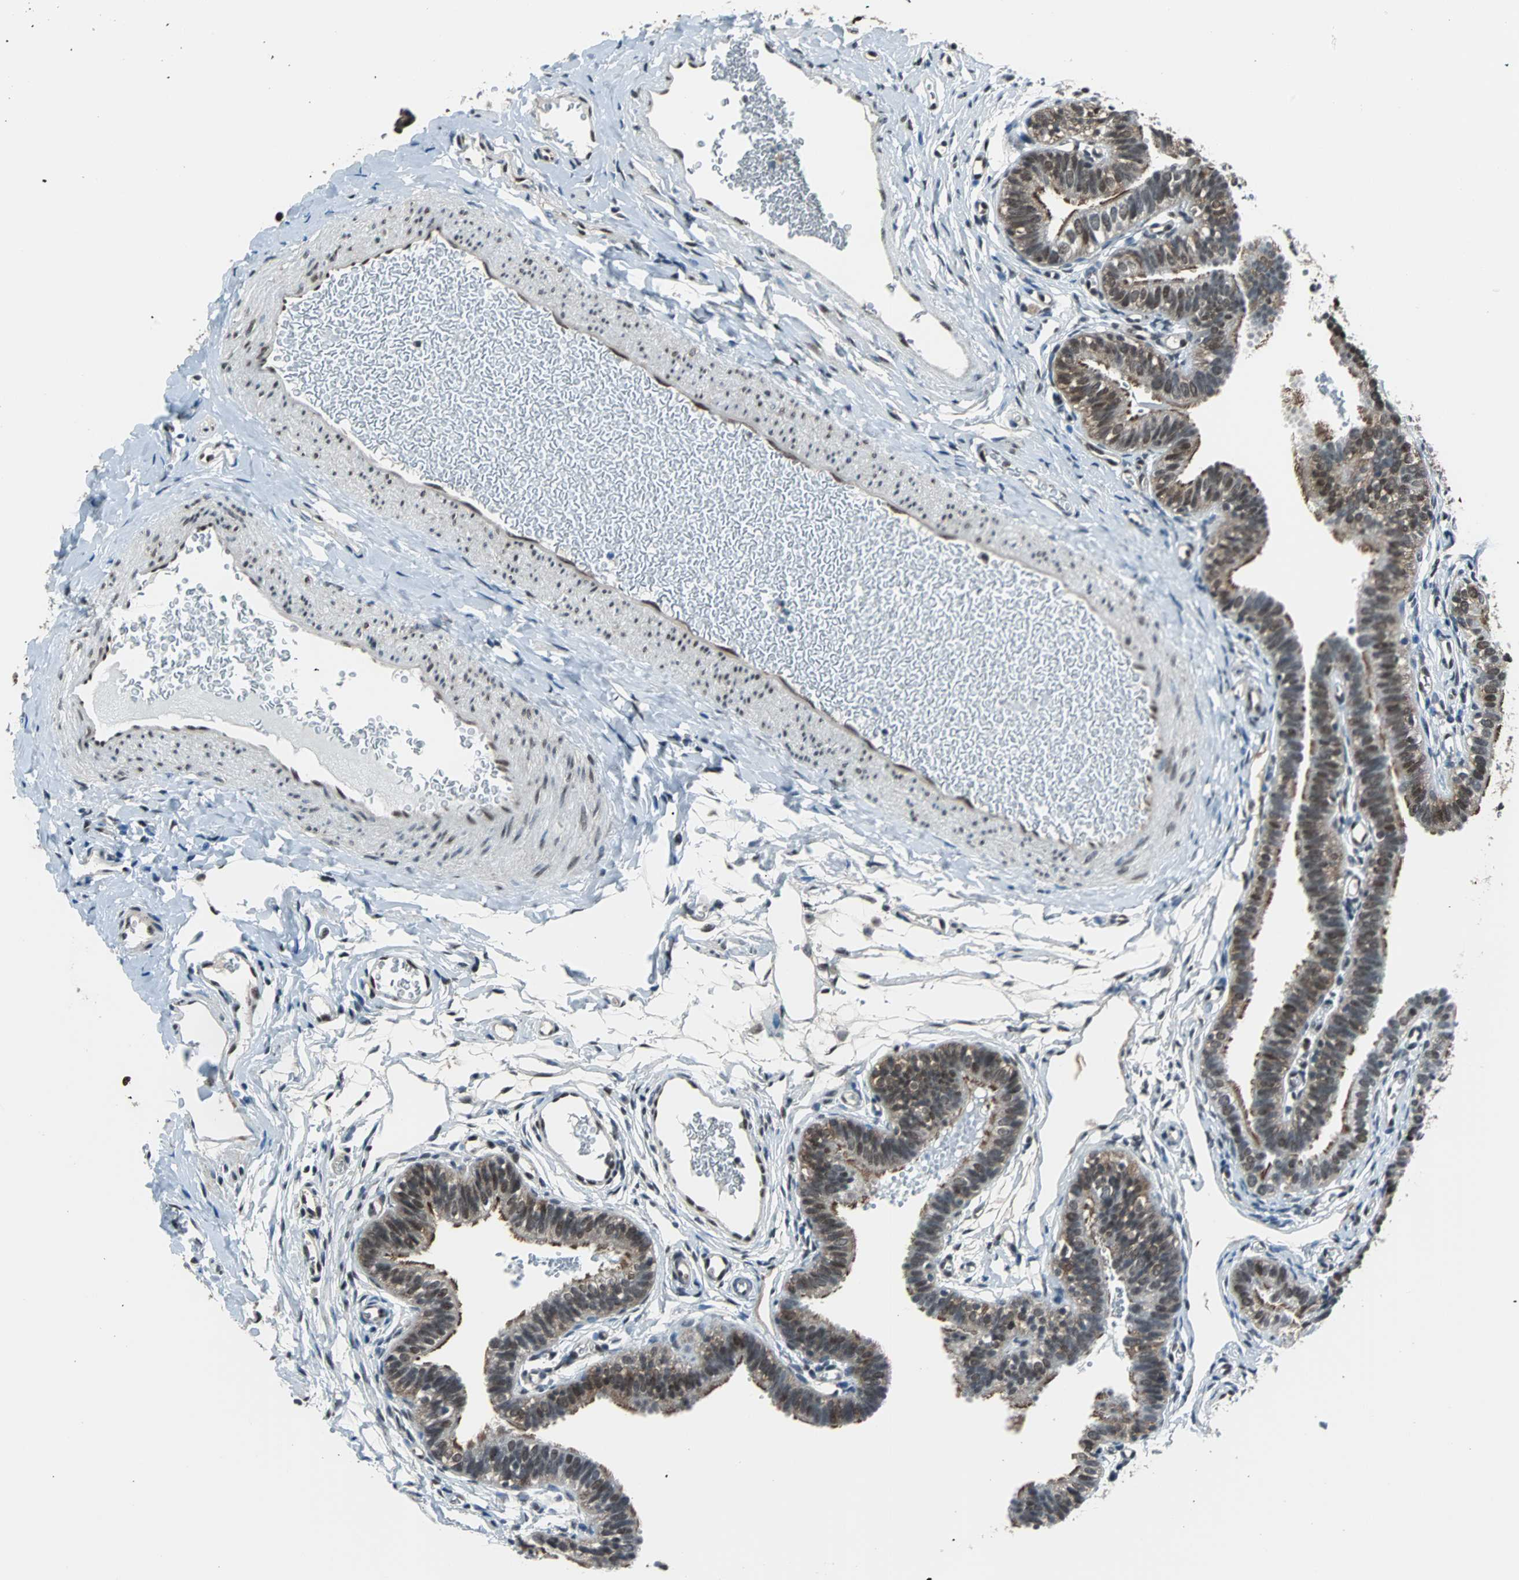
{"staining": {"intensity": "moderate", "quantity": ">75%", "location": "cytoplasmic/membranous"}, "tissue": "fallopian tube", "cell_type": "Glandular cells", "image_type": "normal", "snomed": [{"axis": "morphology", "description": "Normal tissue, NOS"}, {"axis": "topography", "description": "Fallopian tube"}, {"axis": "topography", "description": "Placenta"}], "caption": "DAB immunohistochemical staining of benign fallopian tube reveals moderate cytoplasmic/membranous protein expression in about >75% of glandular cells.", "gene": "VCP", "patient": {"sex": "female", "age": 34}}